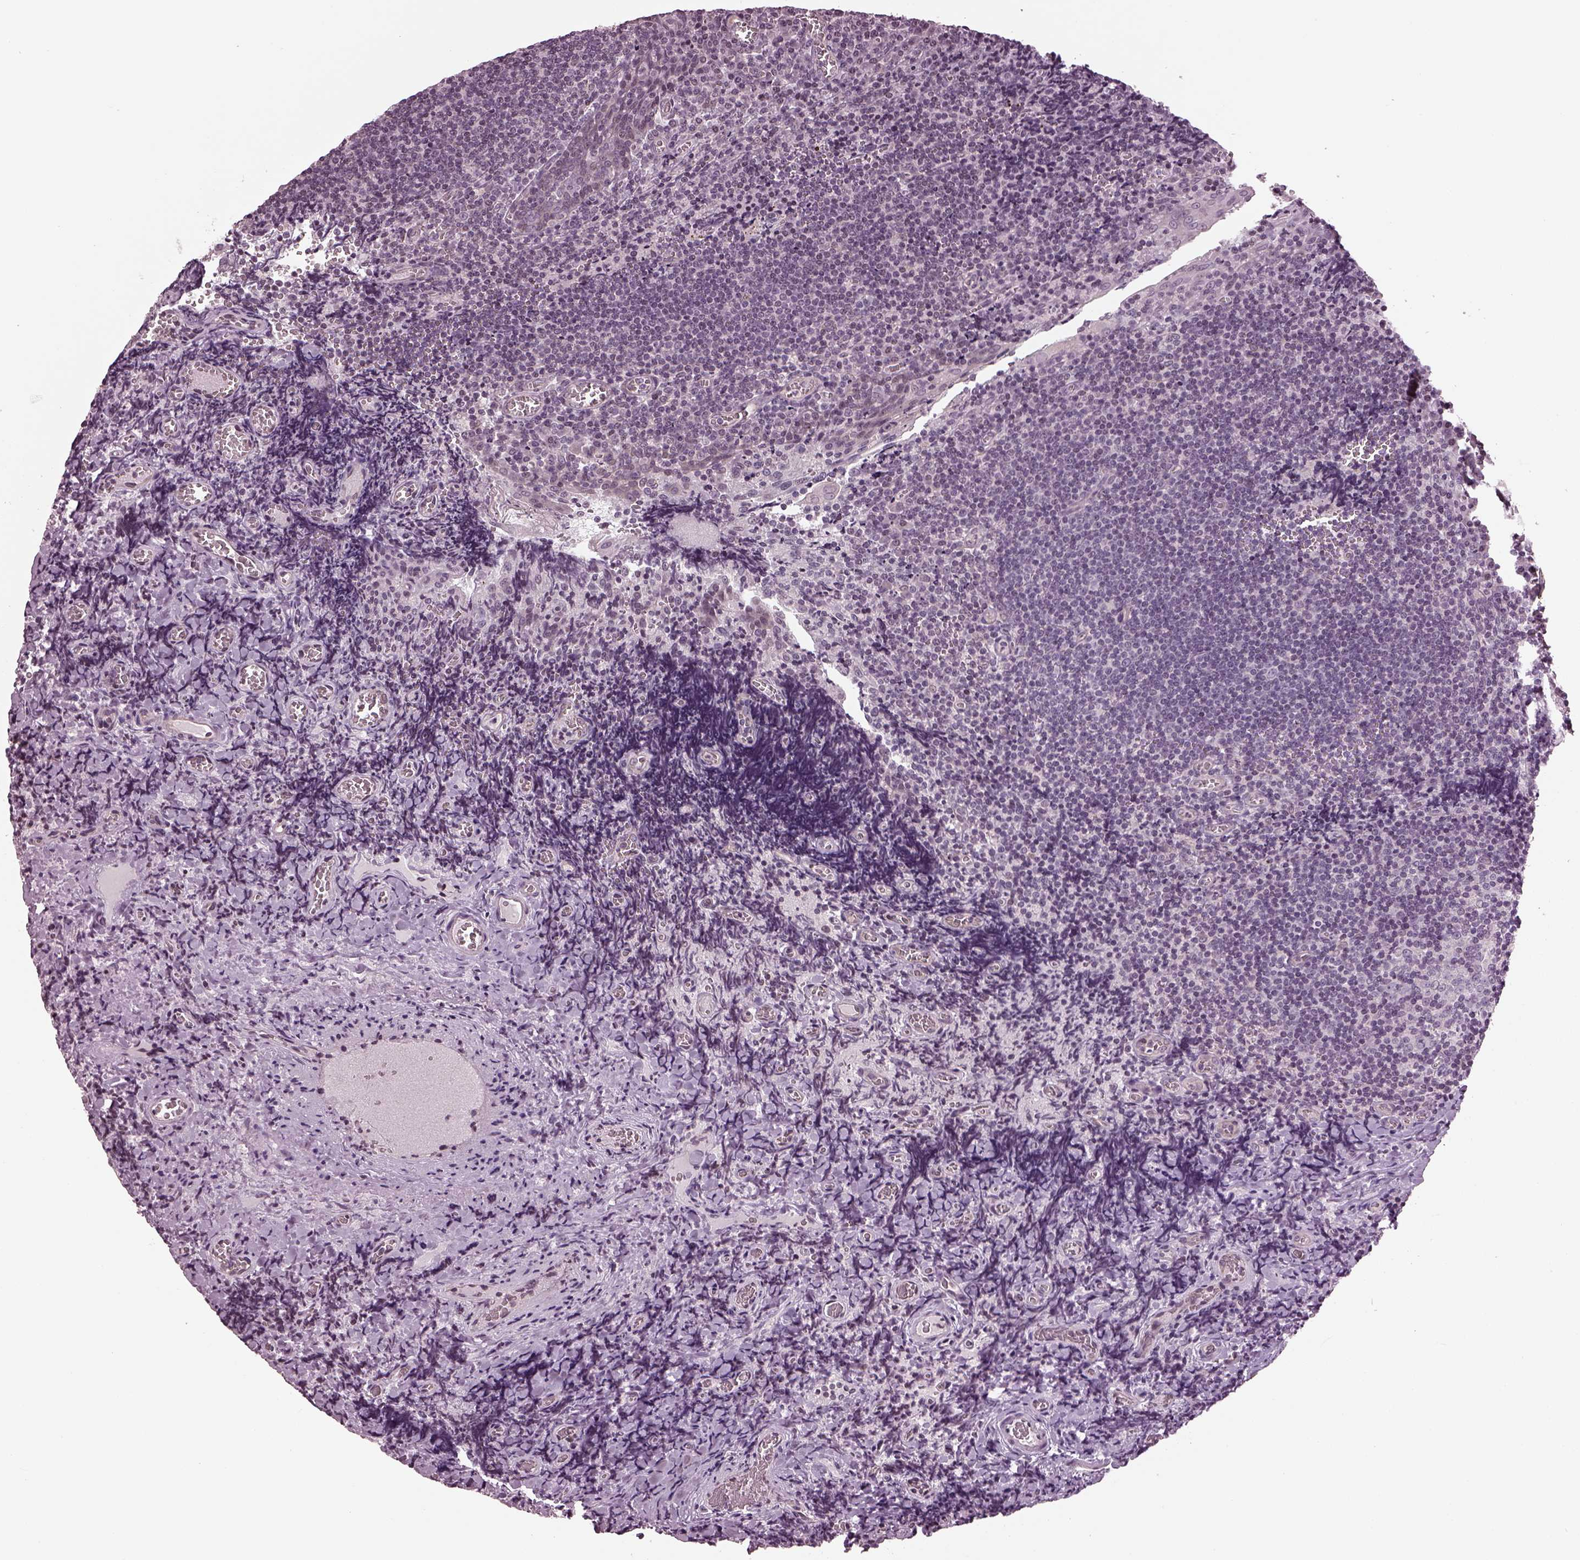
{"staining": {"intensity": "negative", "quantity": "none", "location": "none"}, "tissue": "tonsil", "cell_type": "Germinal center cells", "image_type": "normal", "snomed": [{"axis": "morphology", "description": "Normal tissue, NOS"}, {"axis": "morphology", "description": "Inflammation, NOS"}, {"axis": "topography", "description": "Tonsil"}], "caption": "Image shows no protein staining in germinal center cells of benign tonsil. Nuclei are stained in blue.", "gene": "GAL", "patient": {"sex": "female", "age": 31}}